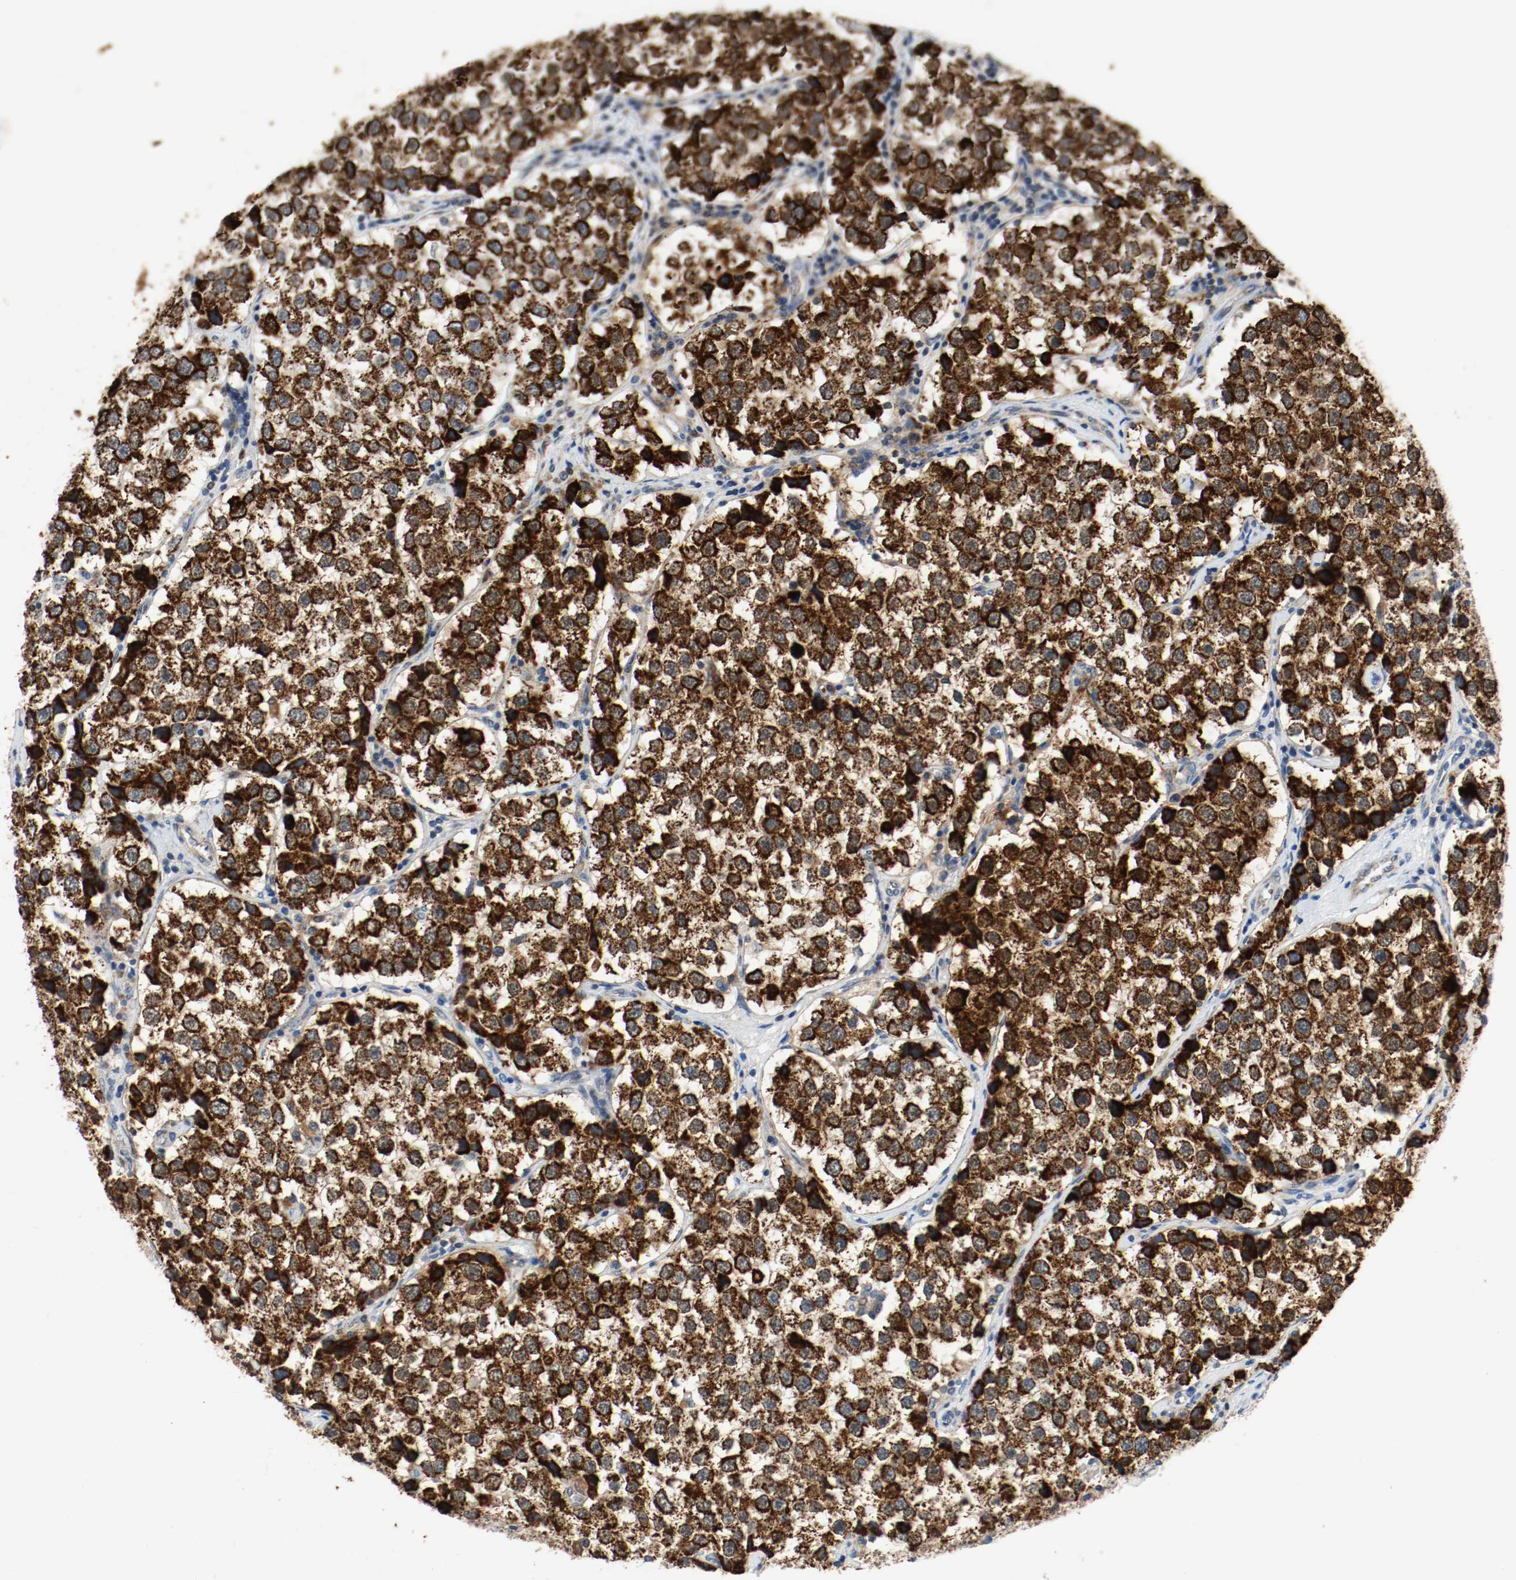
{"staining": {"intensity": "strong", "quantity": ">75%", "location": "cytoplasmic/membranous"}, "tissue": "testis cancer", "cell_type": "Tumor cells", "image_type": "cancer", "snomed": [{"axis": "morphology", "description": "Seminoma, NOS"}, {"axis": "topography", "description": "Testis"}], "caption": "The micrograph reveals immunohistochemical staining of seminoma (testis). There is strong cytoplasmic/membranous positivity is identified in about >75% of tumor cells.", "gene": "ALDH4A1", "patient": {"sex": "male", "age": 39}}